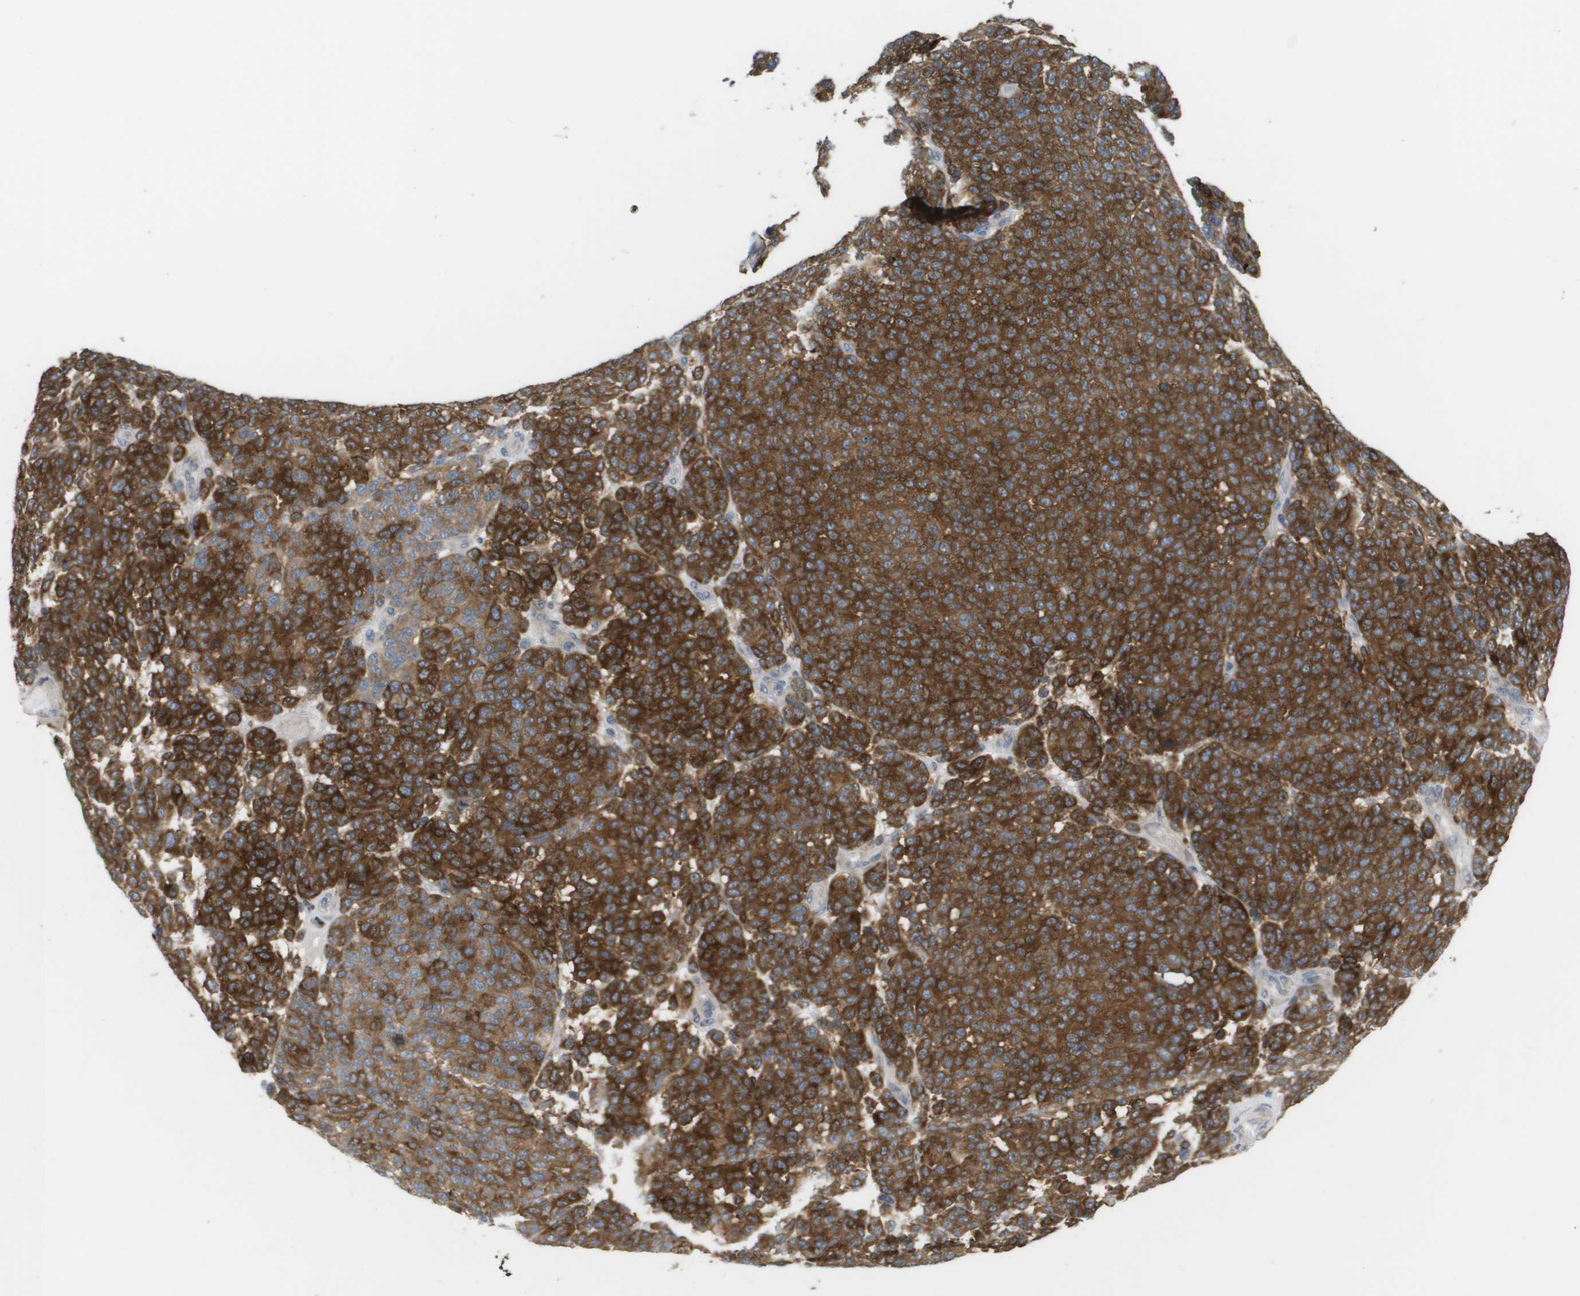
{"staining": {"intensity": "strong", "quantity": ">75%", "location": "cytoplasmic/membranous"}, "tissue": "melanoma", "cell_type": "Tumor cells", "image_type": "cancer", "snomed": [{"axis": "morphology", "description": "Malignant melanoma, NOS"}, {"axis": "topography", "description": "Skin"}], "caption": "Human melanoma stained with a brown dye reveals strong cytoplasmic/membranous positive staining in about >75% of tumor cells.", "gene": "MARCHF8", "patient": {"sex": "male", "age": 59}}